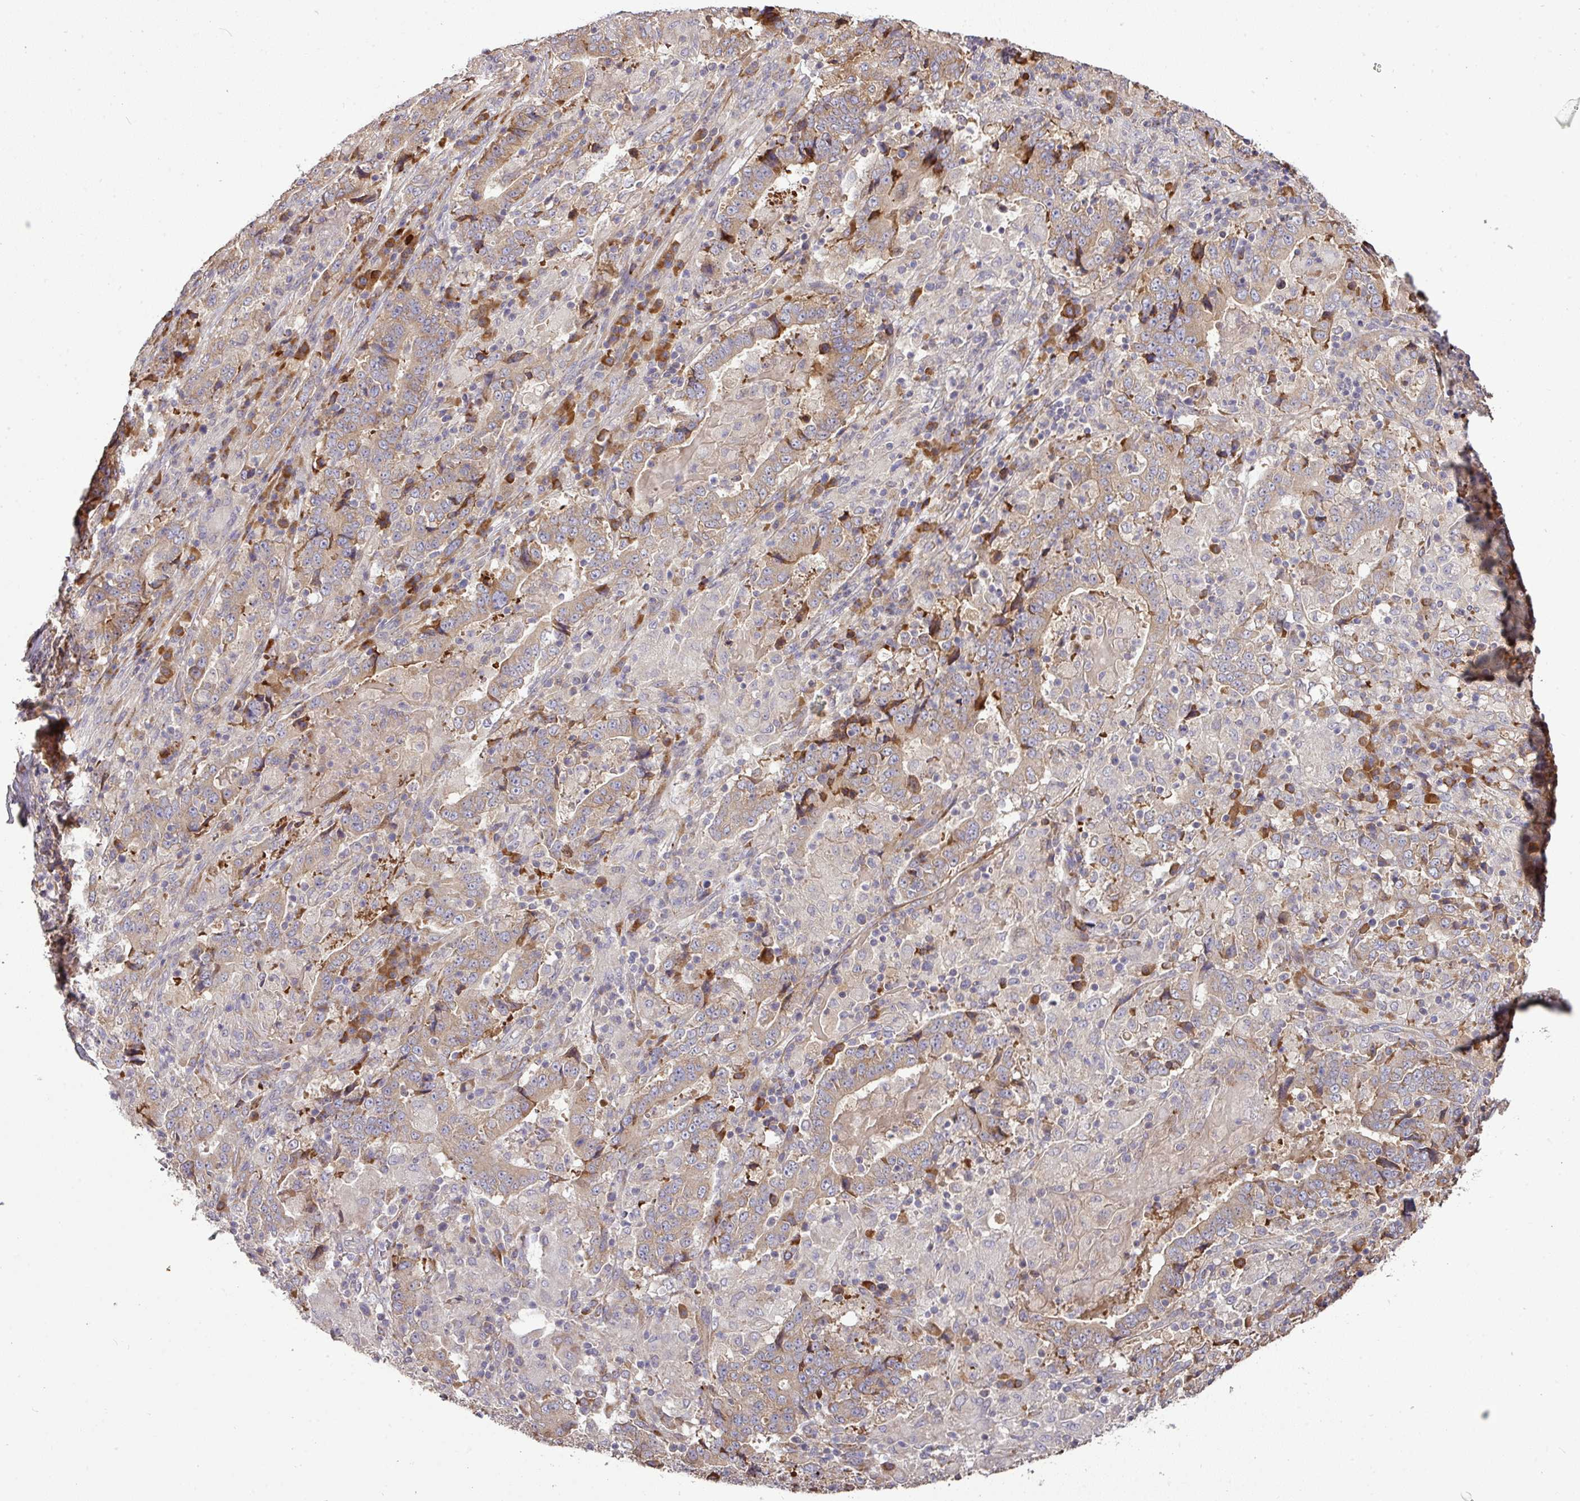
{"staining": {"intensity": "weak", "quantity": ">75%", "location": "cytoplasmic/membranous"}, "tissue": "stomach cancer", "cell_type": "Tumor cells", "image_type": "cancer", "snomed": [{"axis": "morphology", "description": "Normal tissue, NOS"}, {"axis": "morphology", "description": "Adenocarcinoma, NOS"}, {"axis": "topography", "description": "Stomach, upper"}, {"axis": "topography", "description": "Stomach"}], "caption": "Brown immunohistochemical staining in human stomach adenocarcinoma reveals weak cytoplasmic/membranous positivity in approximately >75% of tumor cells. The staining was performed using DAB to visualize the protein expression in brown, while the nuclei were stained in blue with hematoxylin (Magnification: 20x).", "gene": "GALP", "patient": {"sex": "male", "age": 59}}